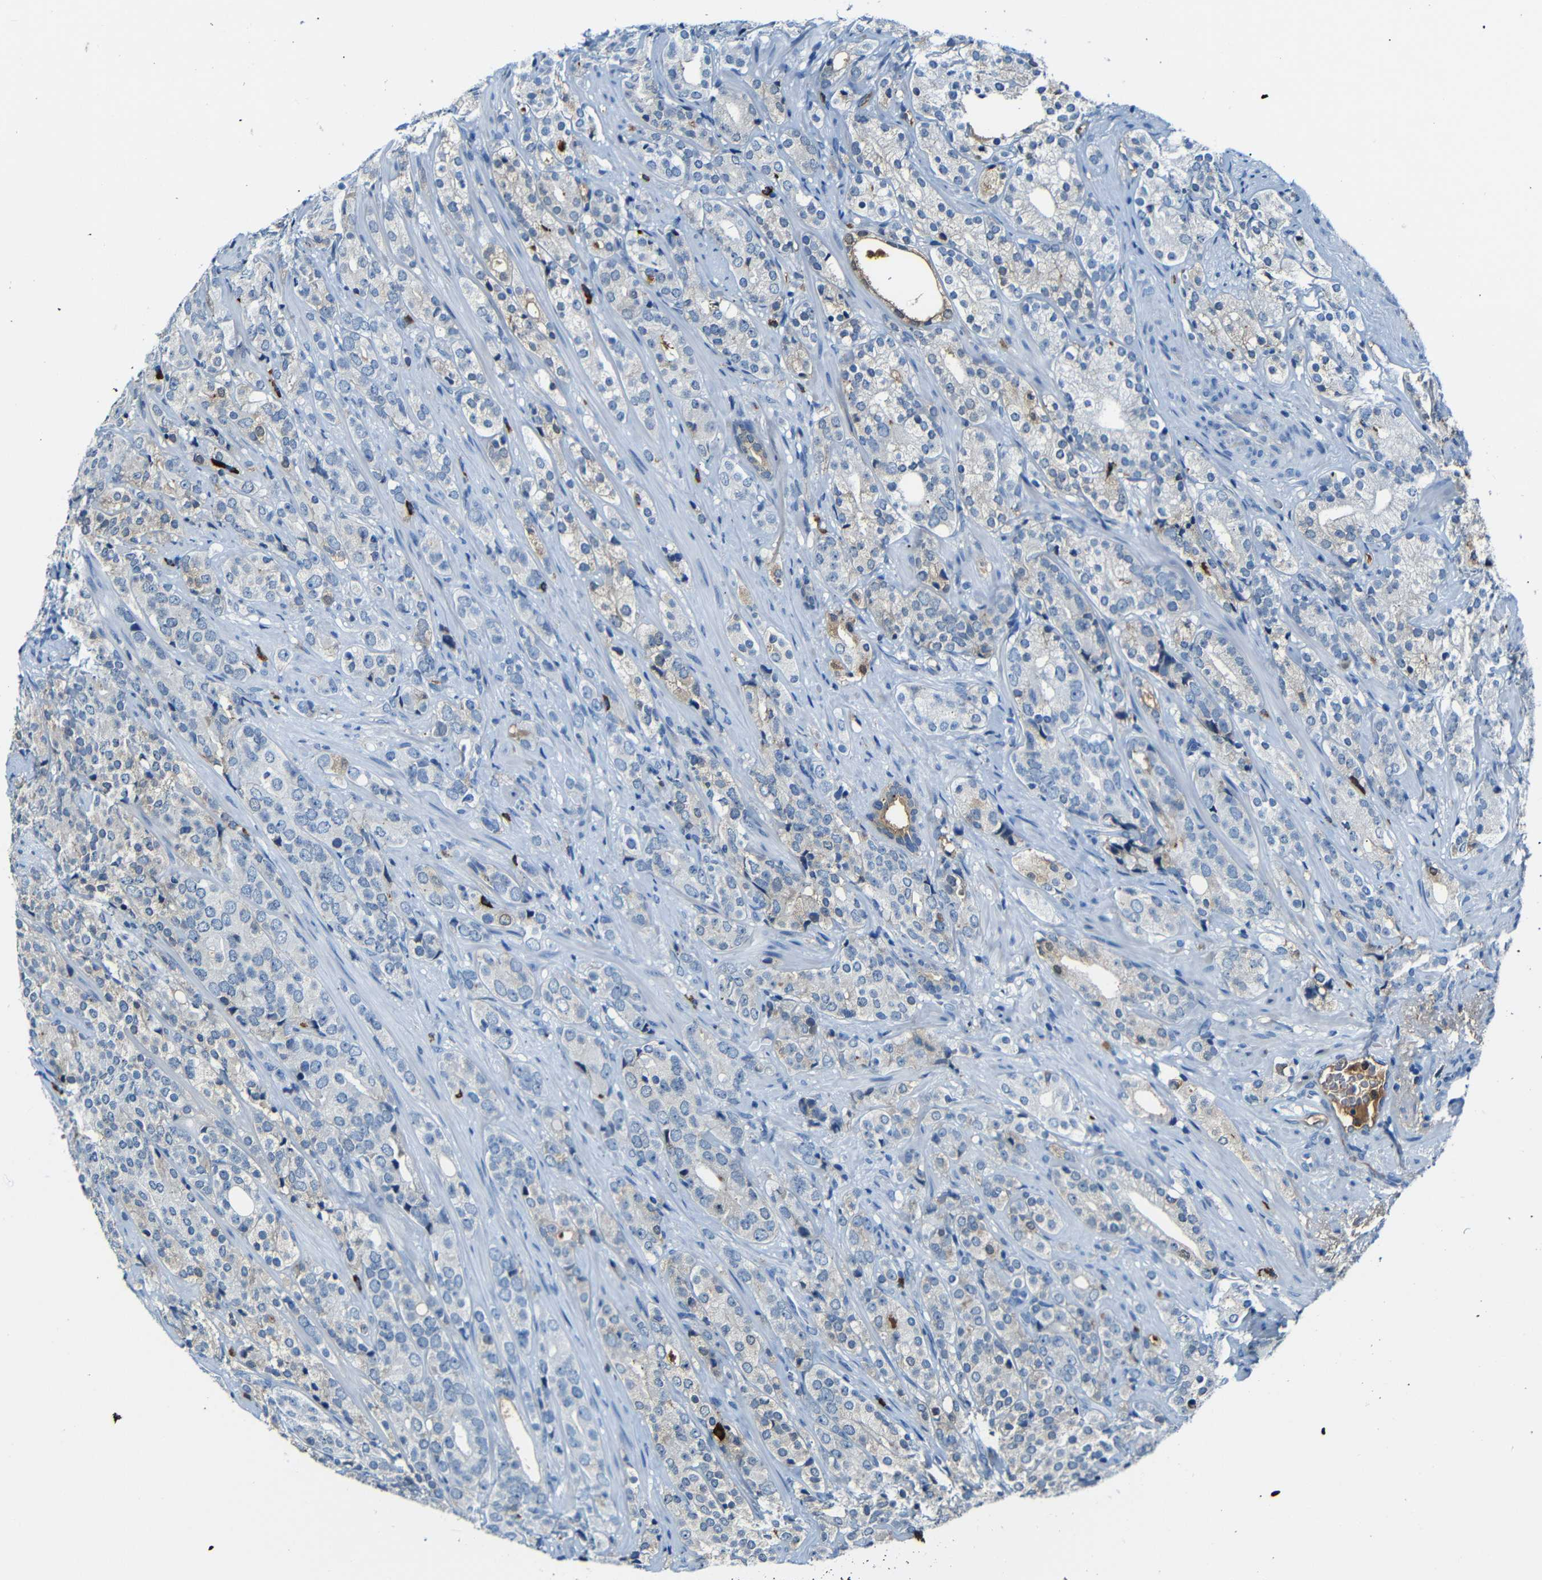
{"staining": {"intensity": "negative", "quantity": "none", "location": "none"}, "tissue": "prostate cancer", "cell_type": "Tumor cells", "image_type": "cancer", "snomed": [{"axis": "morphology", "description": "Adenocarcinoma, High grade"}, {"axis": "topography", "description": "Prostate"}], "caption": "IHC photomicrograph of neoplastic tissue: human adenocarcinoma (high-grade) (prostate) stained with DAB demonstrates no significant protein staining in tumor cells.", "gene": "SERPINA1", "patient": {"sex": "male", "age": 71}}